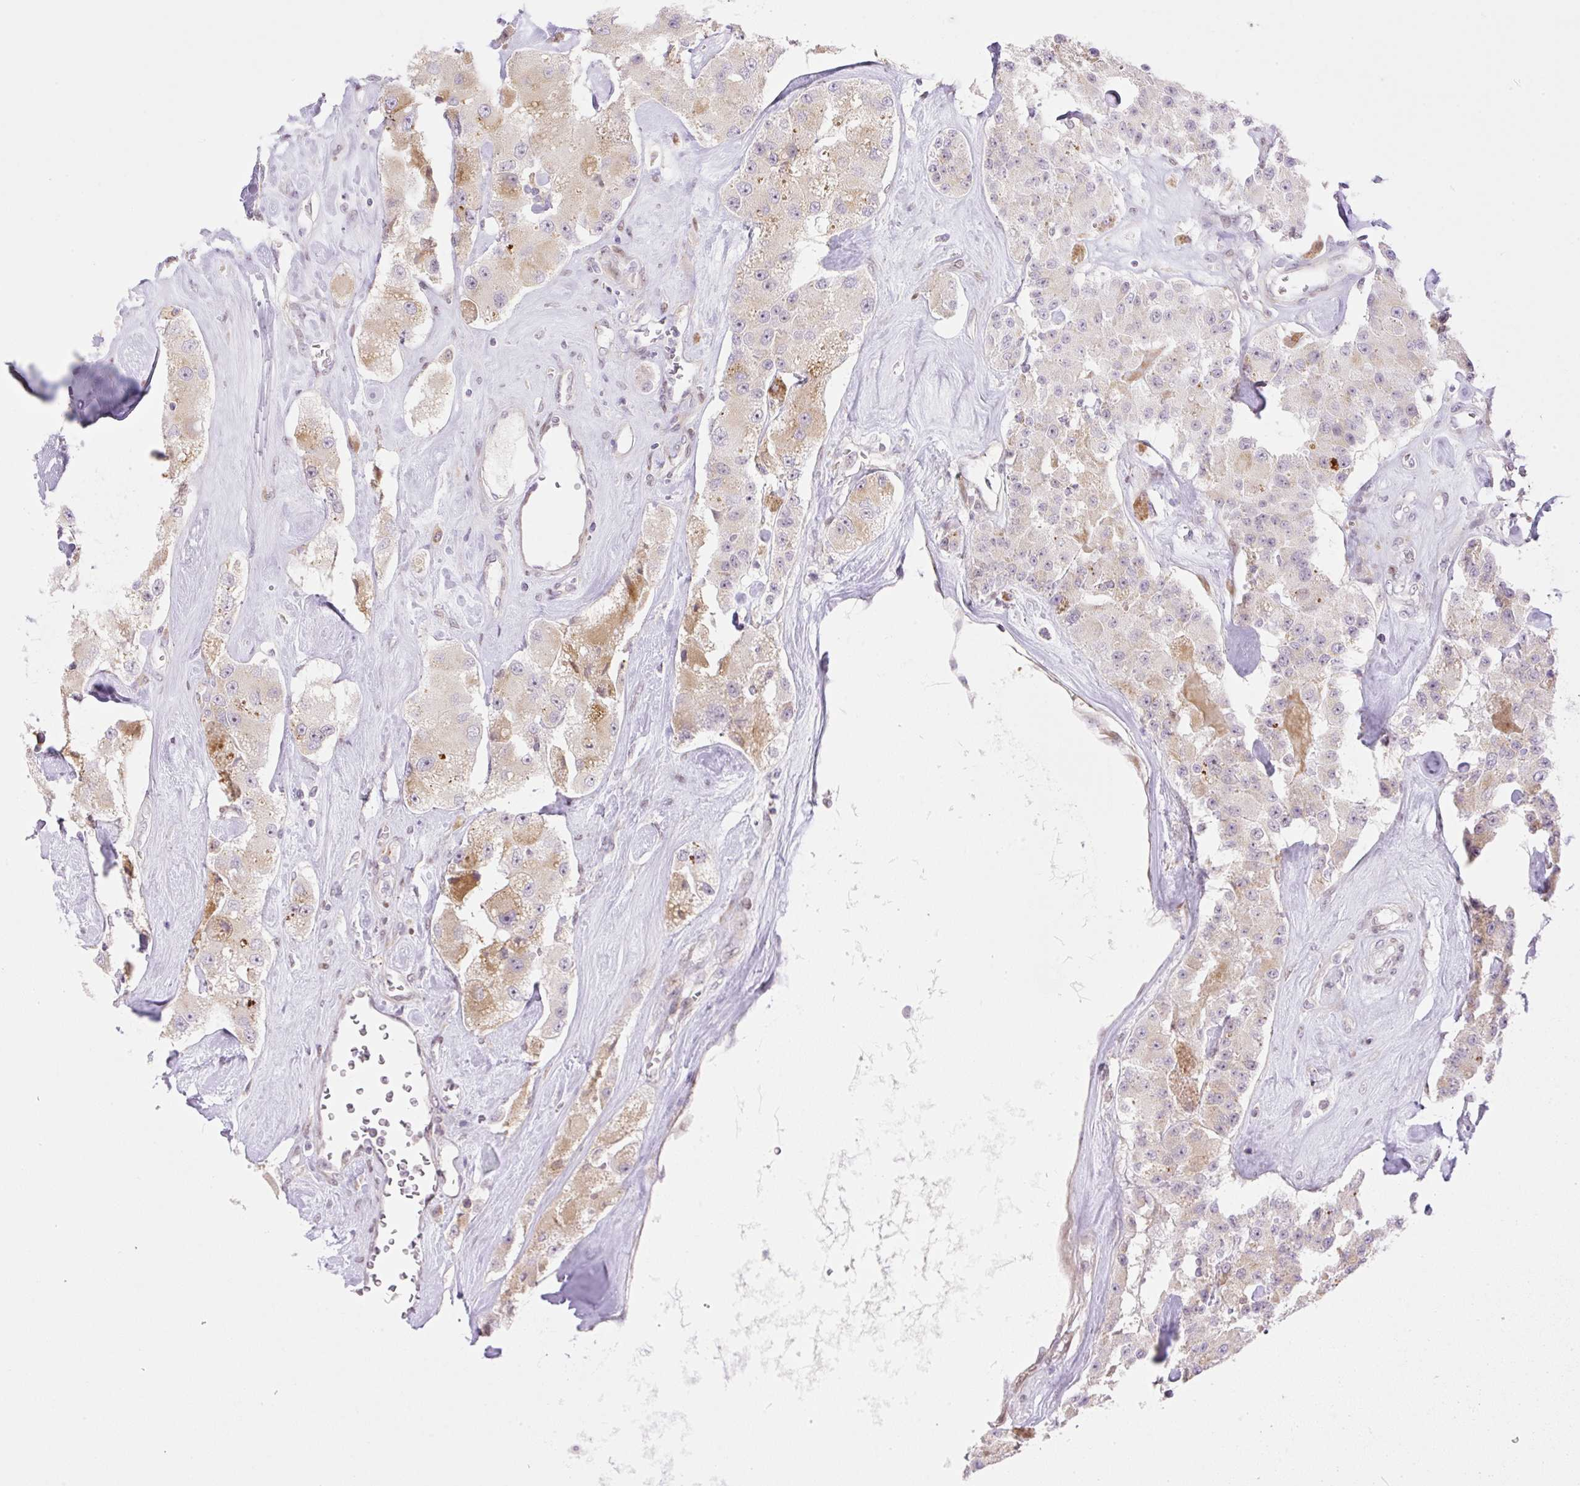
{"staining": {"intensity": "weak", "quantity": "25%-75%", "location": "cytoplasmic/membranous"}, "tissue": "carcinoid", "cell_type": "Tumor cells", "image_type": "cancer", "snomed": [{"axis": "morphology", "description": "Carcinoid, malignant, NOS"}, {"axis": "topography", "description": "Pancreas"}], "caption": "Human malignant carcinoid stained with a brown dye demonstrates weak cytoplasmic/membranous positive staining in approximately 25%-75% of tumor cells.", "gene": "ZFP41", "patient": {"sex": "male", "age": 41}}